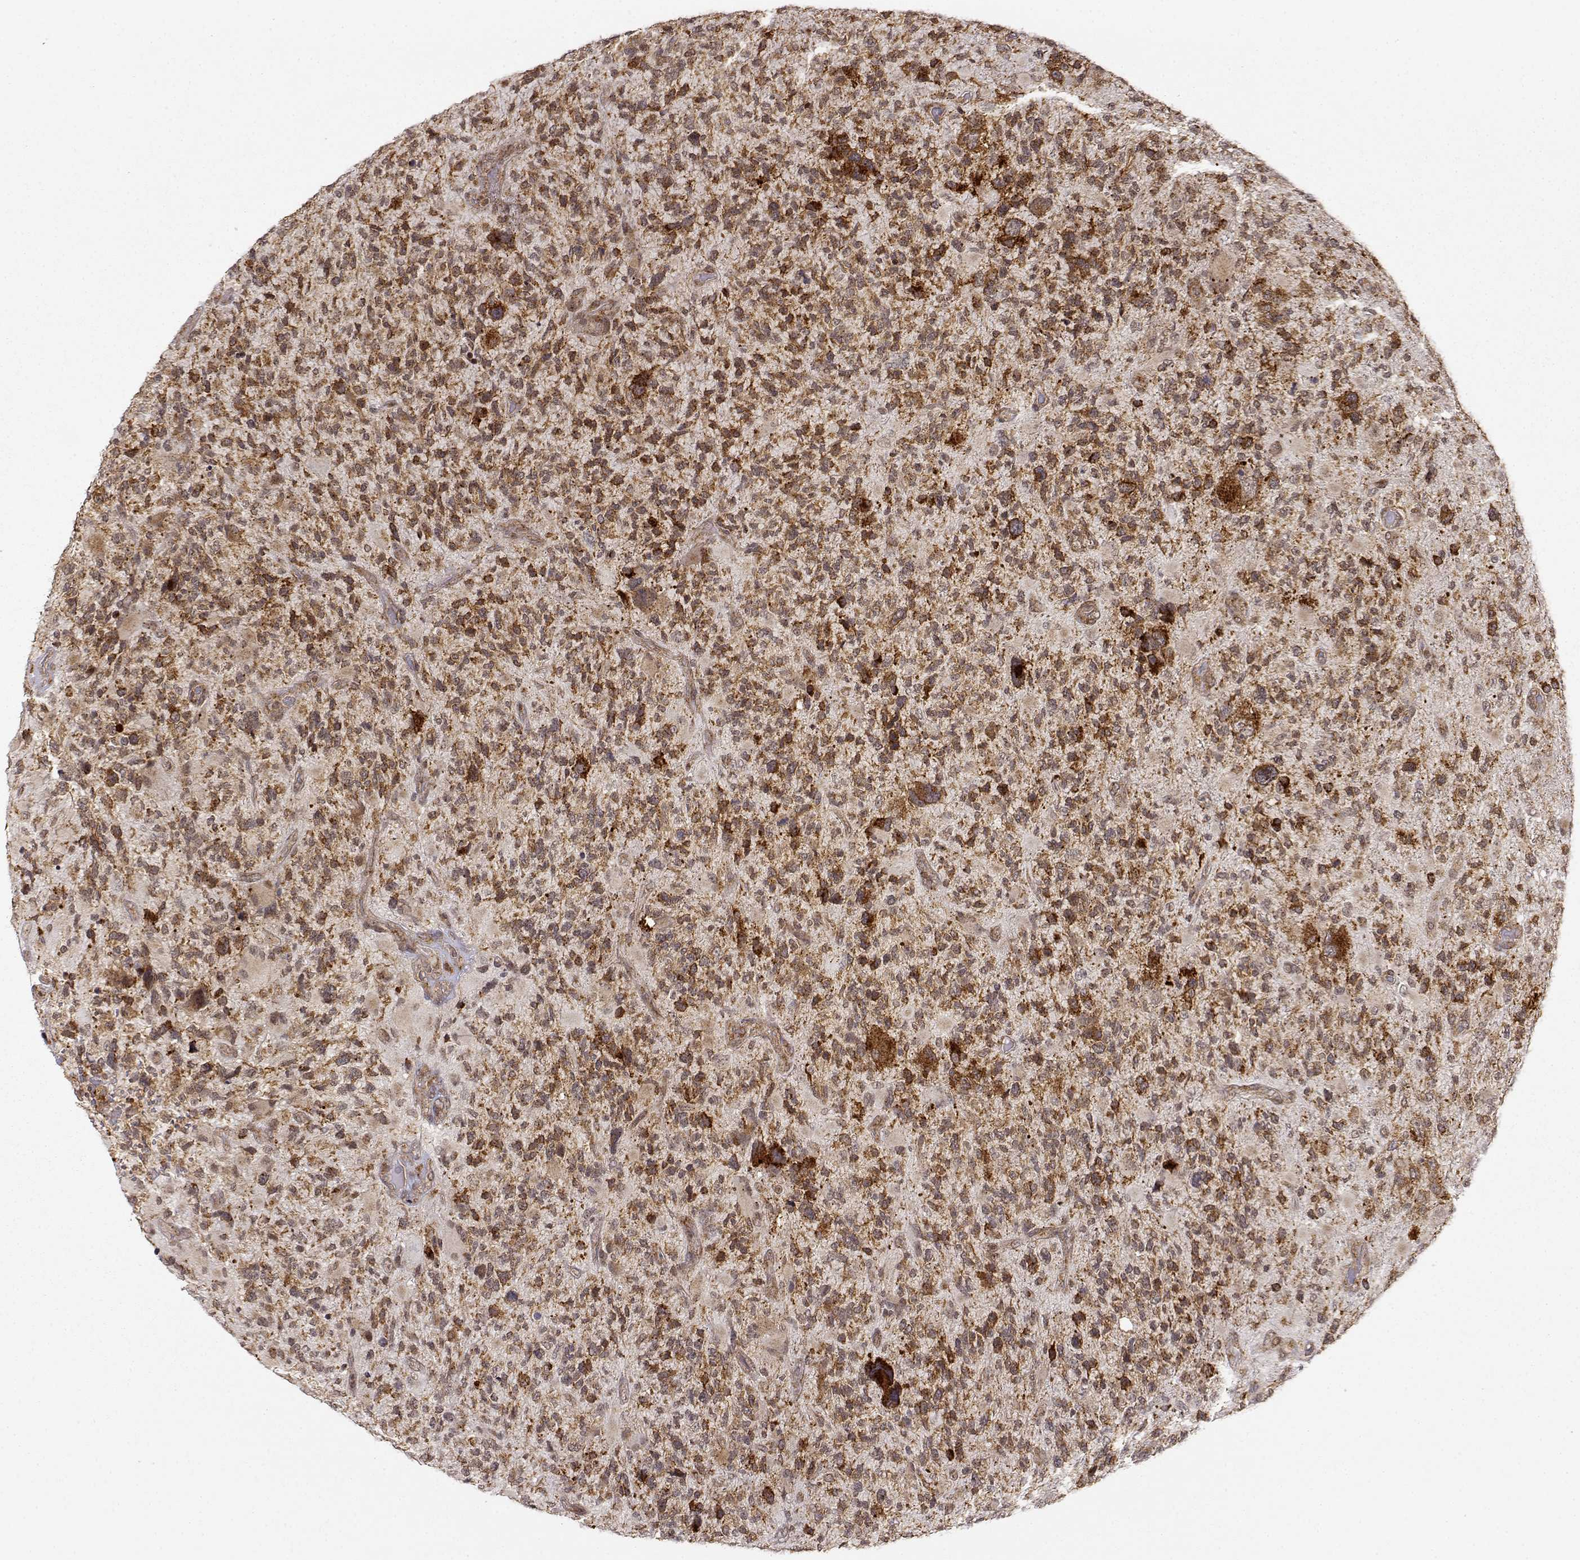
{"staining": {"intensity": "moderate", "quantity": ">75%", "location": "cytoplasmic/membranous"}, "tissue": "glioma", "cell_type": "Tumor cells", "image_type": "cancer", "snomed": [{"axis": "morphology", "description": "Glioma, malignant, High grade"}, {"axis": "topography", "description": "Brain"}], "caption": "Human glioma stained with a brown dye reveals moderate cytoplasmic/membranous positive staining in approximately >75% of tumor cells.", "gene": "RNF13", "patient": {"sex": "female", "age": 71}}